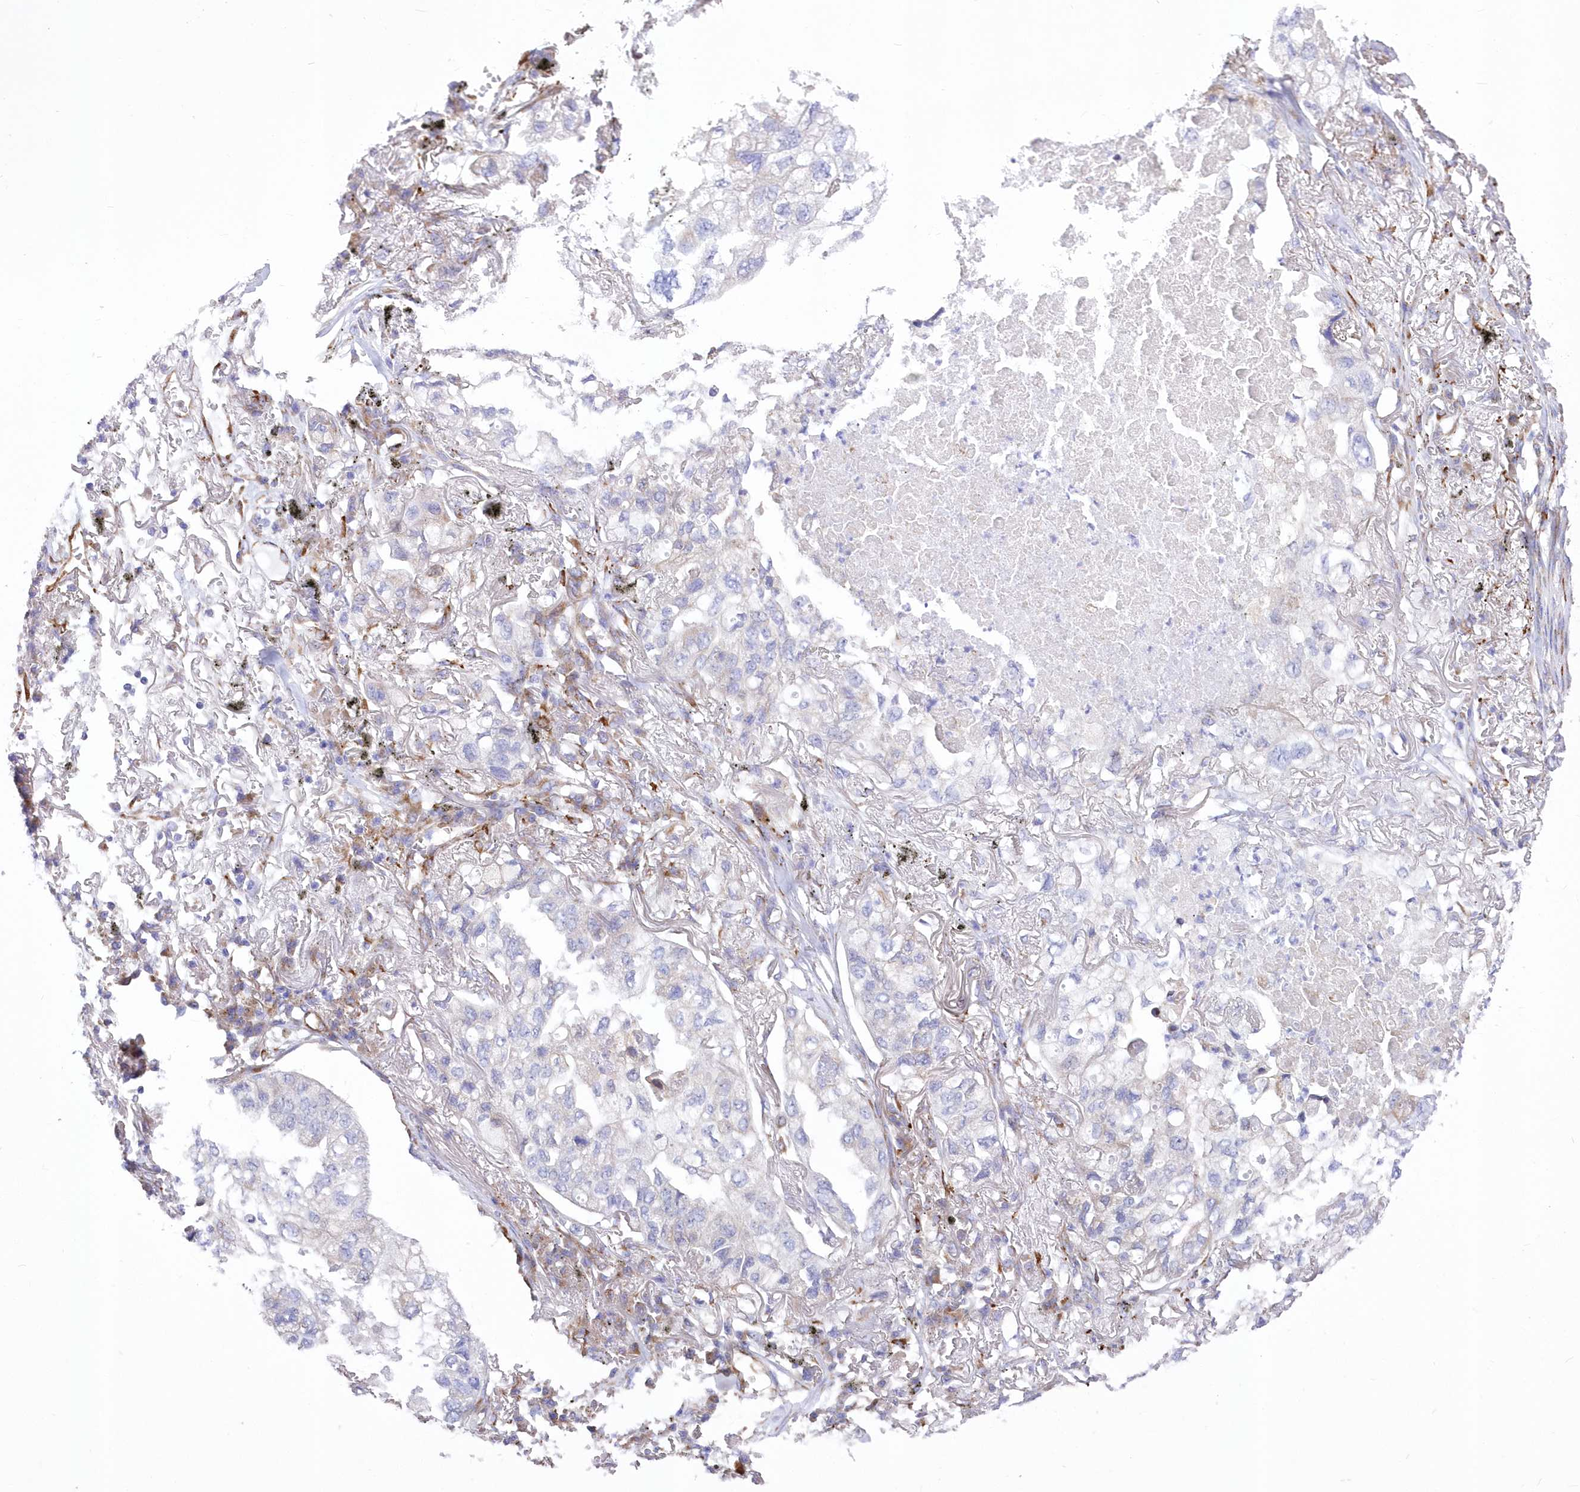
{"staining": {"intensity": "negative", "quantity": "none", "location": "none"}, "tissue": "lung cancer", "cell_type": "Tumor cells", "image_type": "cancer", "snomed": [{"axis": "morphology", "description": "Adenocarcinoma, NOS"}, {"axis": "topography", "description": "Lung"}], "caption": "This image is of adenocarcinoma (lung) stained with IHC to label a protein in brown with the nuclei are counter-stained blue. There is no staining in tumor cells.", "gene": "YTHDC2", "patient": {"sex": "male", "age": 65}}